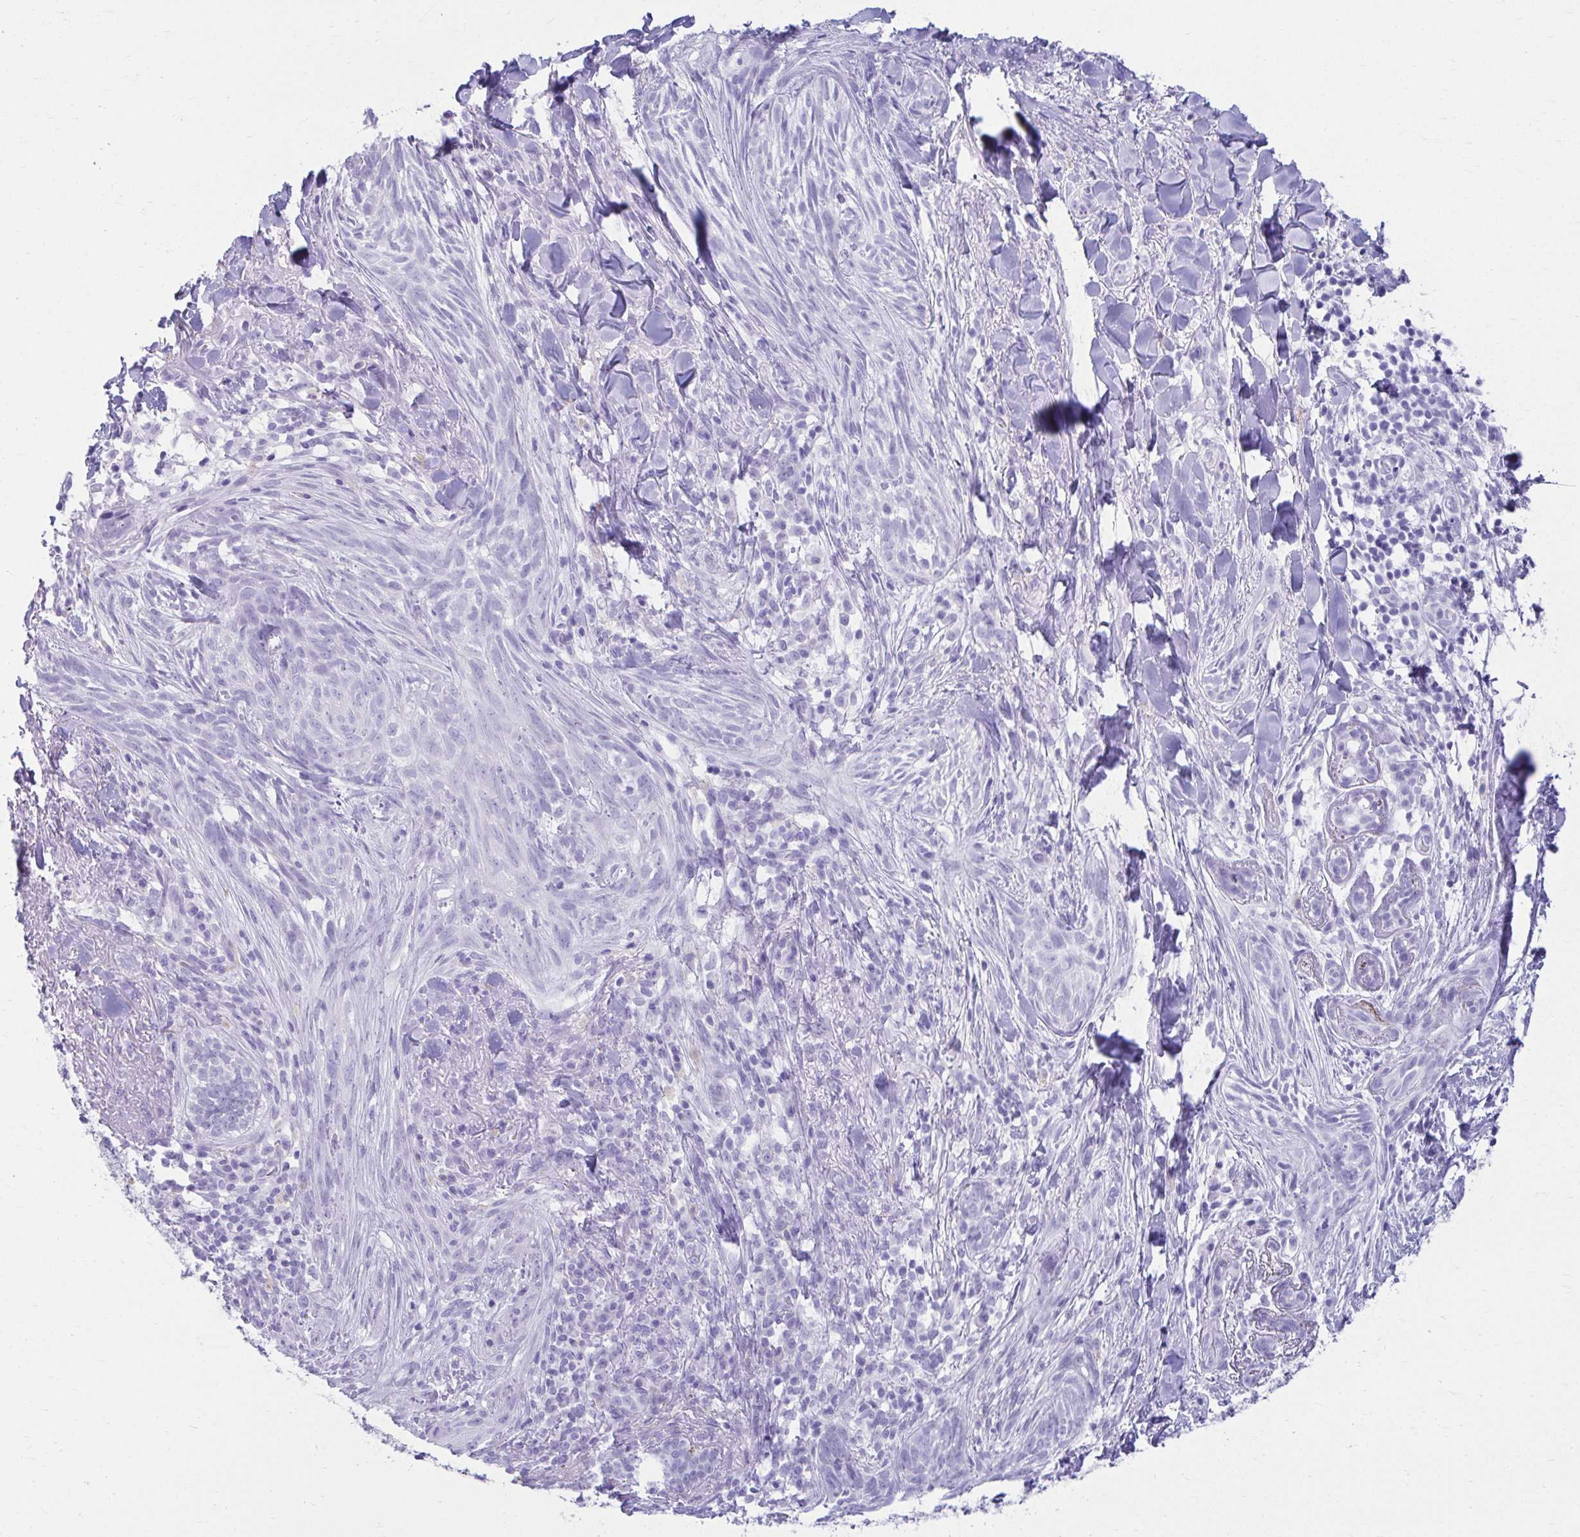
{"staining": {"intensity": "negative", "quantity": "none", "location": "none"}, "tissue": "skin cancer", "cell_type": "Tumor cells", "image_type": "cancer", "snomed": [{"axis": "morphology", "description": "Basal cell carcinoma"}, {"axis": "topography", "description": "Skin"}], "caption": "High magnification brightfield microscopy of skin cancer (basal cell carcinoma) stained with DAB (brown) and counterstained with hematoxylin (blue): tumor cells show no significant staining.", "gene": "ATP4B", "patient": {"sex": "female", "age": 93}}